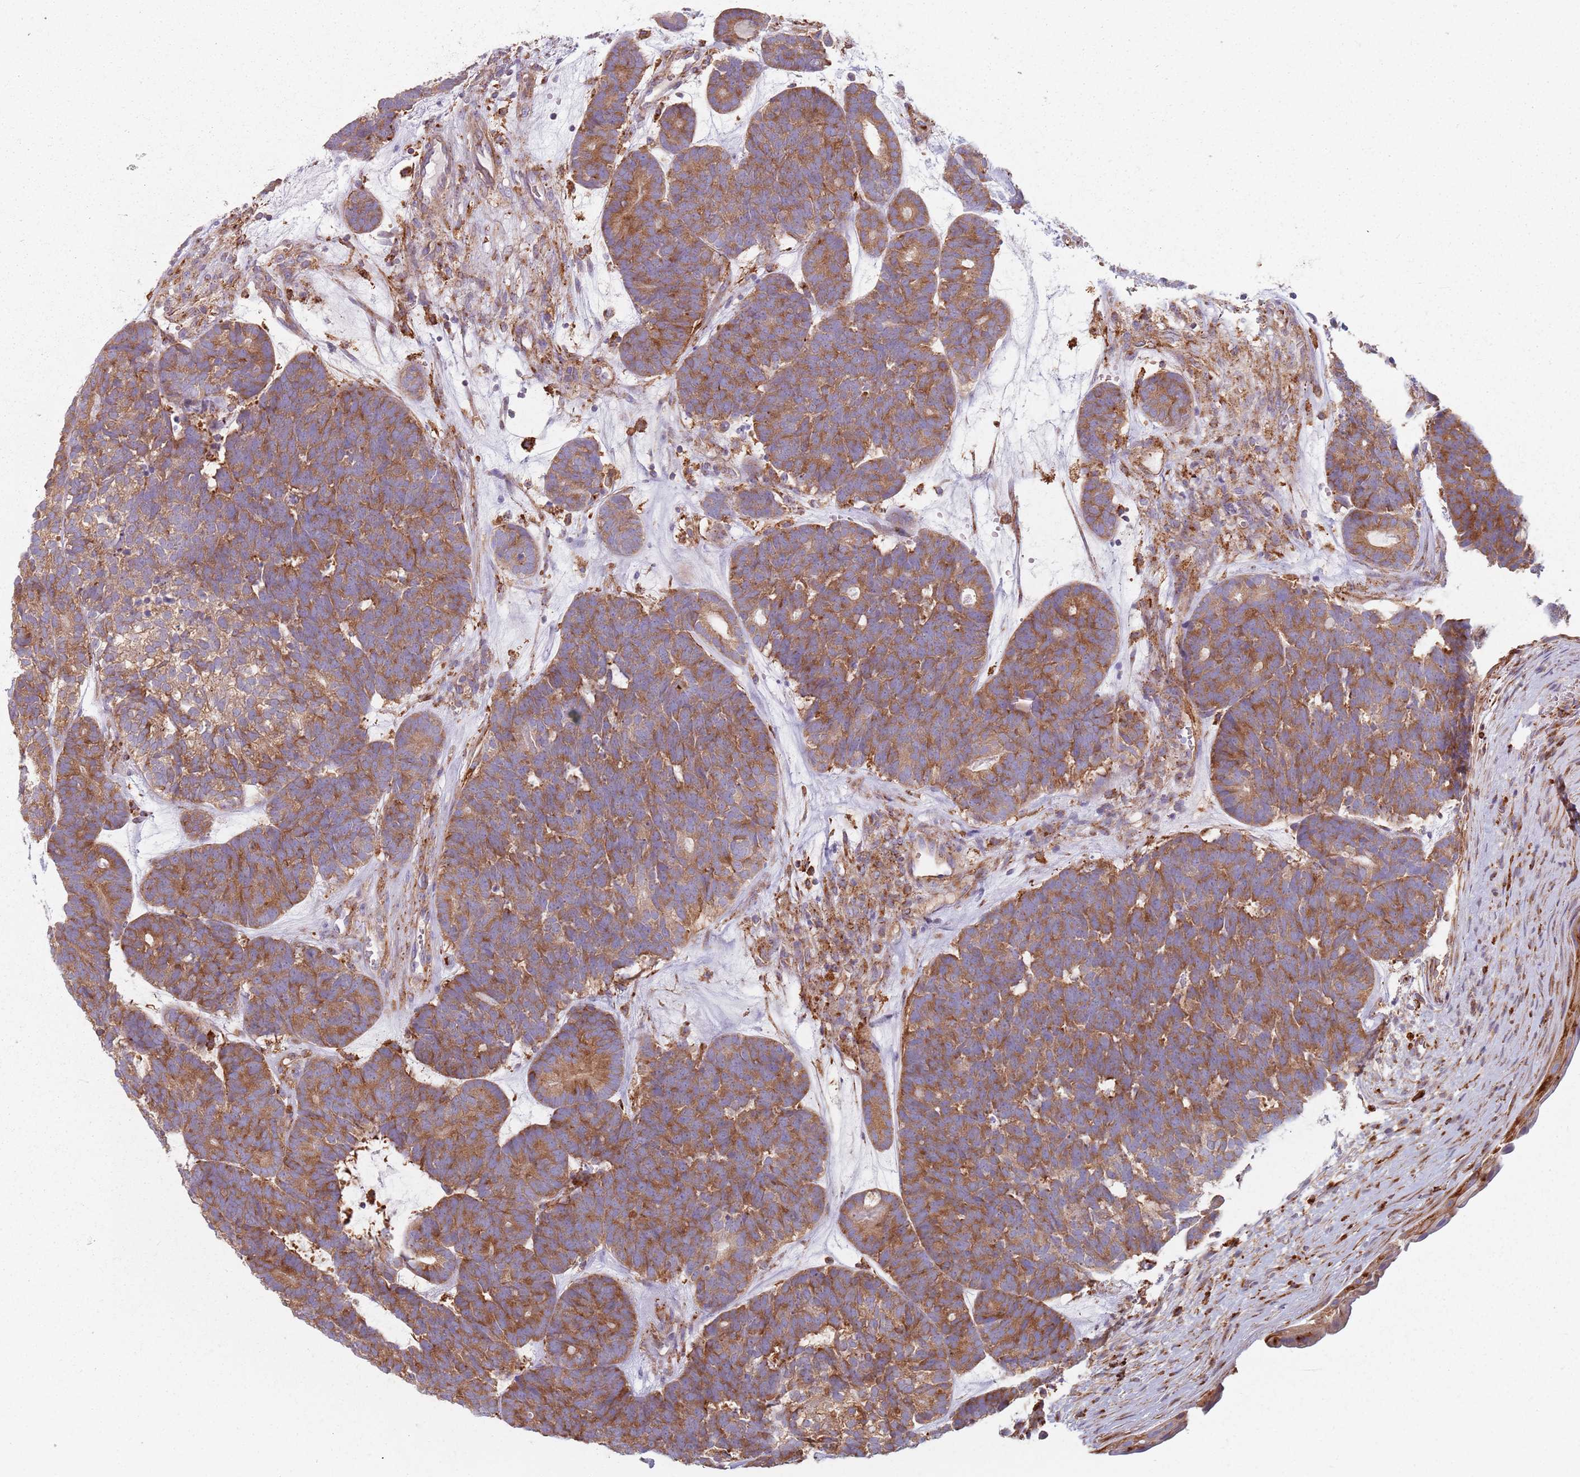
{"staining": {"intensity": "moderate", "quantity": ">75%", "location": "cytoplasmic/membranous"}, "tissue": "head and neck cancer", "cell_type": "Tumor cells", "image_type": "cancer", "snomed": [{"axis": "morphology", "description": "Adenocarcinoma, NOS"}, {"axis": "topography", "description": "Head-Neck"}], "caption": "High-power microscopy captured an IHC image of head and neck cancer (adenocarcinoma), revealing moderate cytoplasmic/membranous staining in approximately >75% of tumor cells. The protein of interest is stained brown, and the nuclei are stained in blue (DAB (3,3'-diaminobenzidine) IHC with brightfield microscopy, high magnification).", "gene": "TPD52L2", "patient": {"sex": "female", "age": 81}}